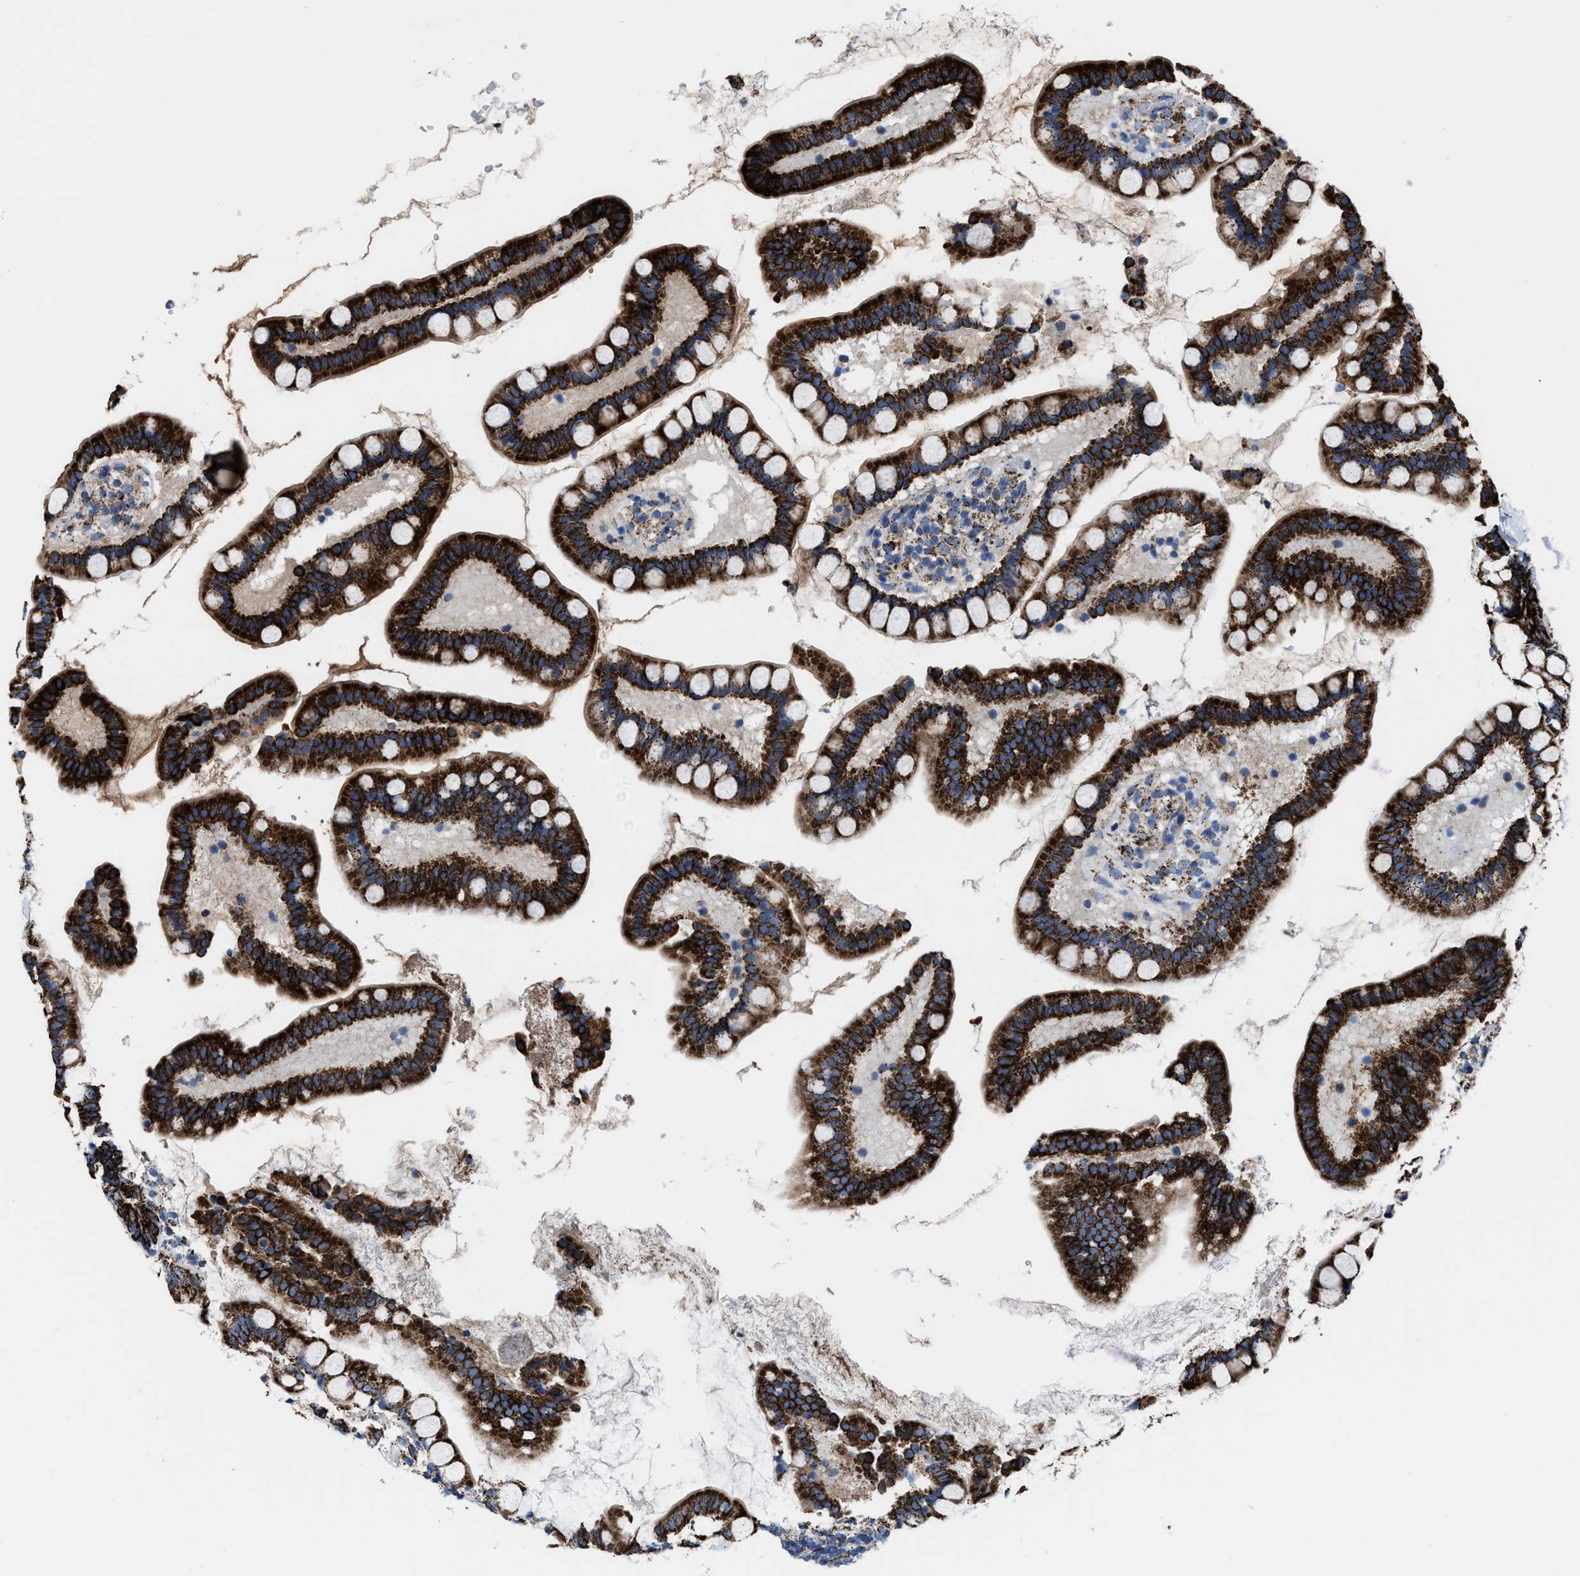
{"staining": {"intensity": "strong", "quantity": ">75%", "location": "cytoplasmic/membranous"}, "tissue": "small intestine", "cell_type": "Glandular cells", "image_type": "normal", "snomed": [{"axis": "morphology", "description": "Normal tissue, NOS"}, {"axis": "topography", "description": "Small intestine"}], "caption": "Immunohistochemistry (IHC) of benign human small intestine displays high levels of strong cytoplasmic/membranous expression in approximately >75% of glandular cells.", "gene": "ALDH1B1", "patient": {"sex": "female", "age": 84}}